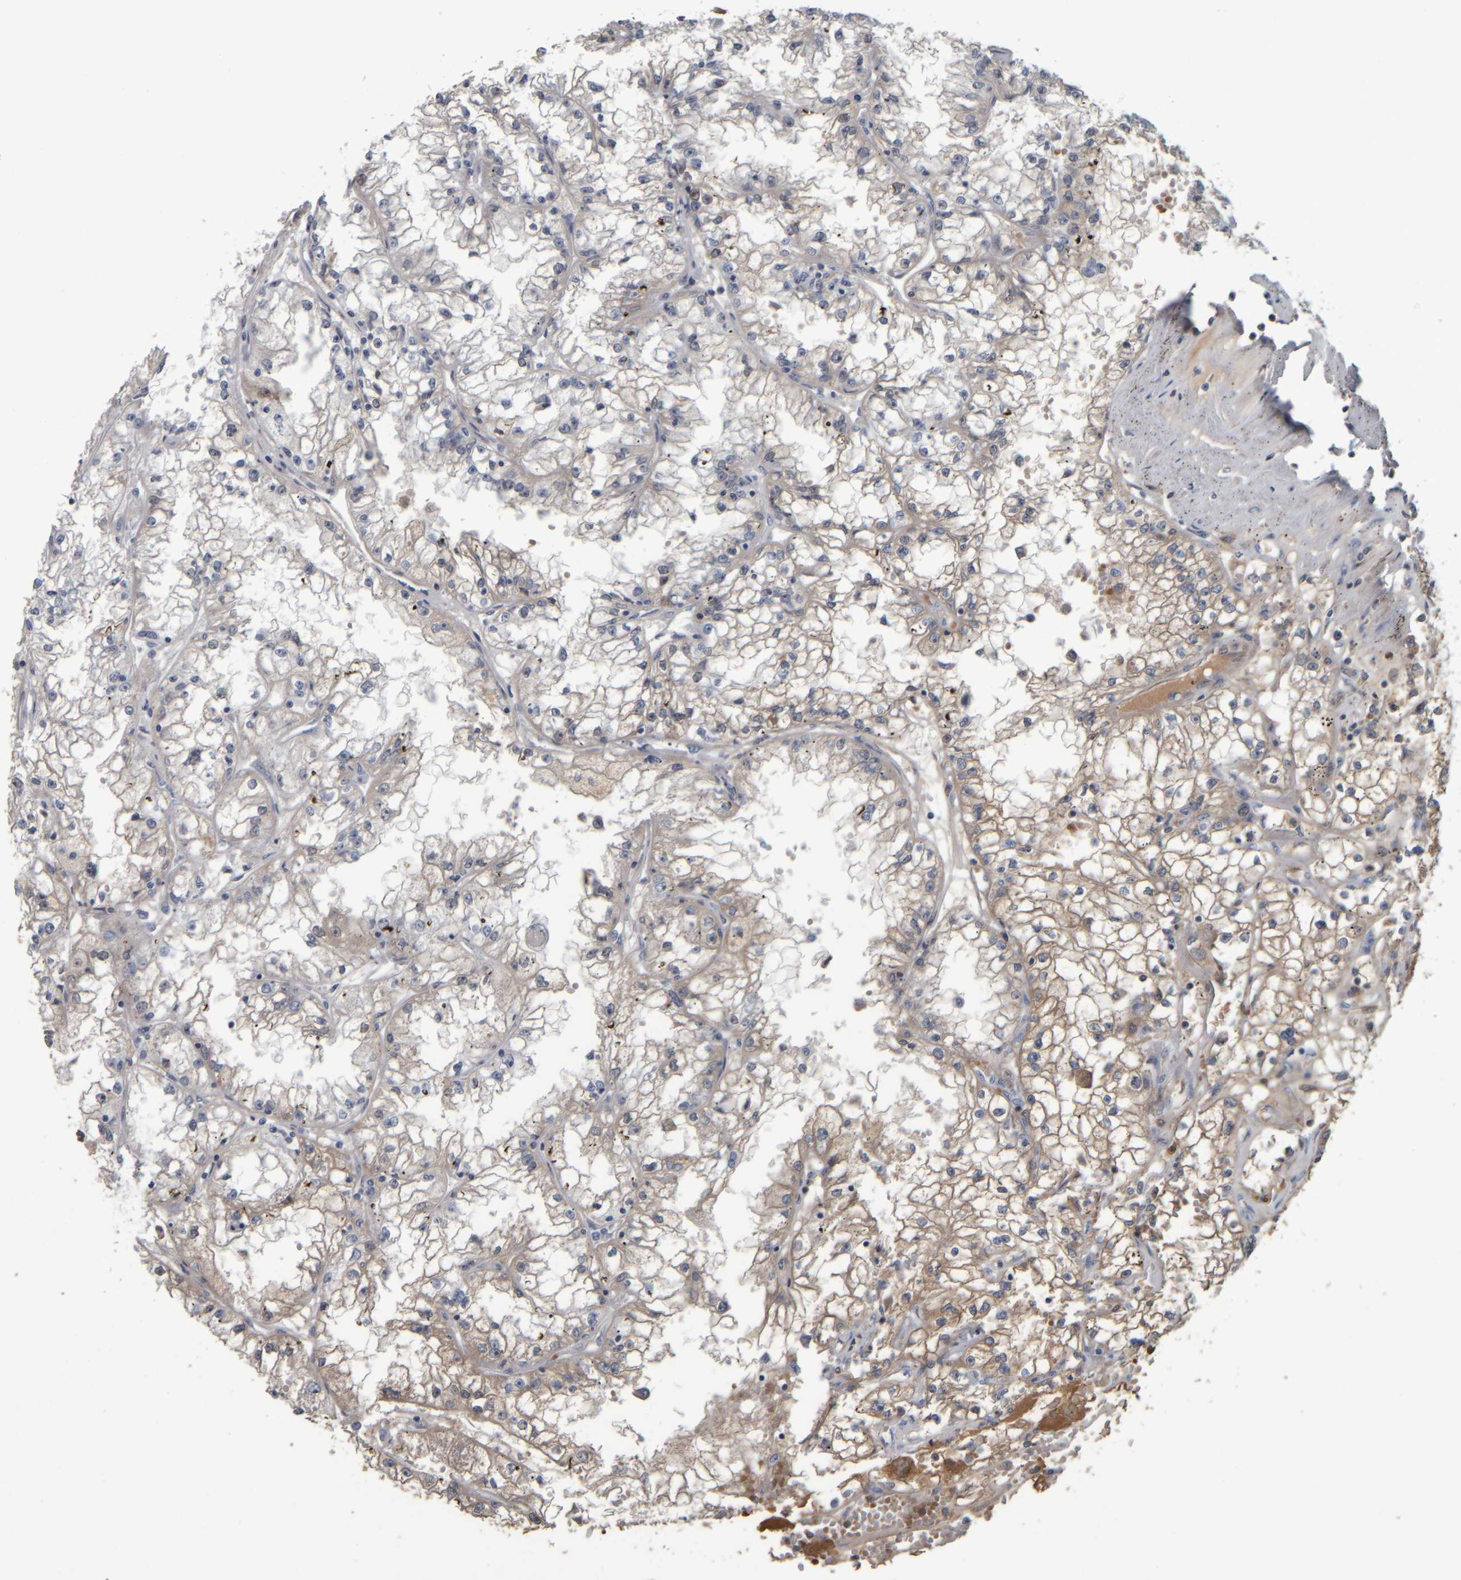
{"staining": {"intensity": "weak", "quantity": "25%-75%", "location": "cytoplasmic/membranous"}, "tissue": "renal cancer", "cell_type": "Tumor cells", "image_type": "cancer", "snomed": [{"axis": "morphology", "description": "Adenocarcinoma, NOS"}, {"axis": "topography", "description": "Kidney"}], "caption": "DAB immunohistochemical staining of human adenocarcinoma (renal) shows weak cytoplasmic/membranous protein positivity in about 25%-75% of tumor cells. (Brightfield microscopy of DAB IHC at high magnification).", "gene": "CAVIN4", "patient": {"sex": "male", "age": 56}}